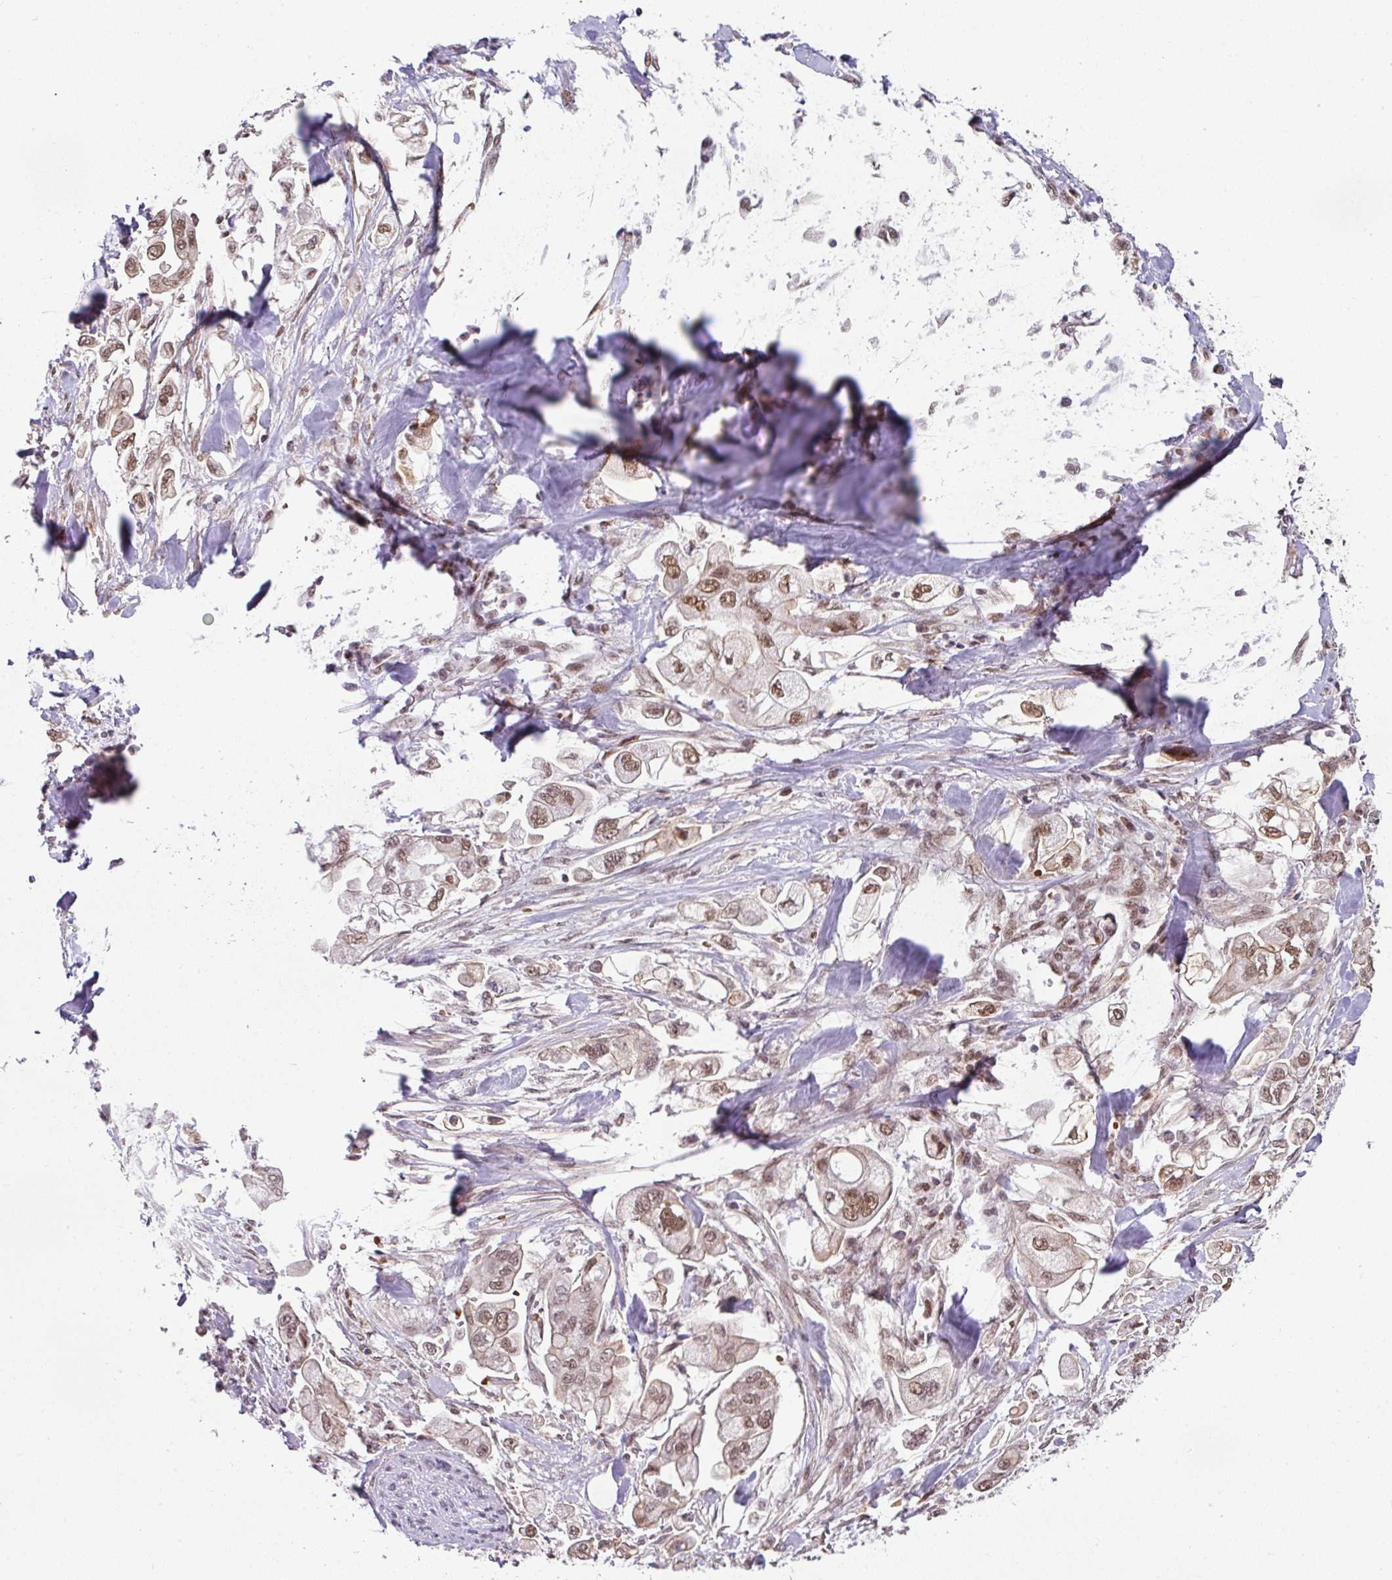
{"staining": {"intensity": "moderate", "quantity": ">75%", "location": "cytoplasmic/membranous,nuclear"}, "tissue": "stomach cancer", "cell_type": "Tumor cells", "image_type": "cancer", "snomed": [{"axis": "morphology", "description": "Adenocarcinoma, NOS"}, {"axis": "topography", "description": "Stomach"}], "caption": "The photomicrograph exhibits staining of adenocarcinoma (stomach), revealing moderate cytoplasmic/membranous and nuclear protein staining (brown color) within tumor cells.", "gene": "NCOA5", "patient": {"sex": "male", "age": 62}}